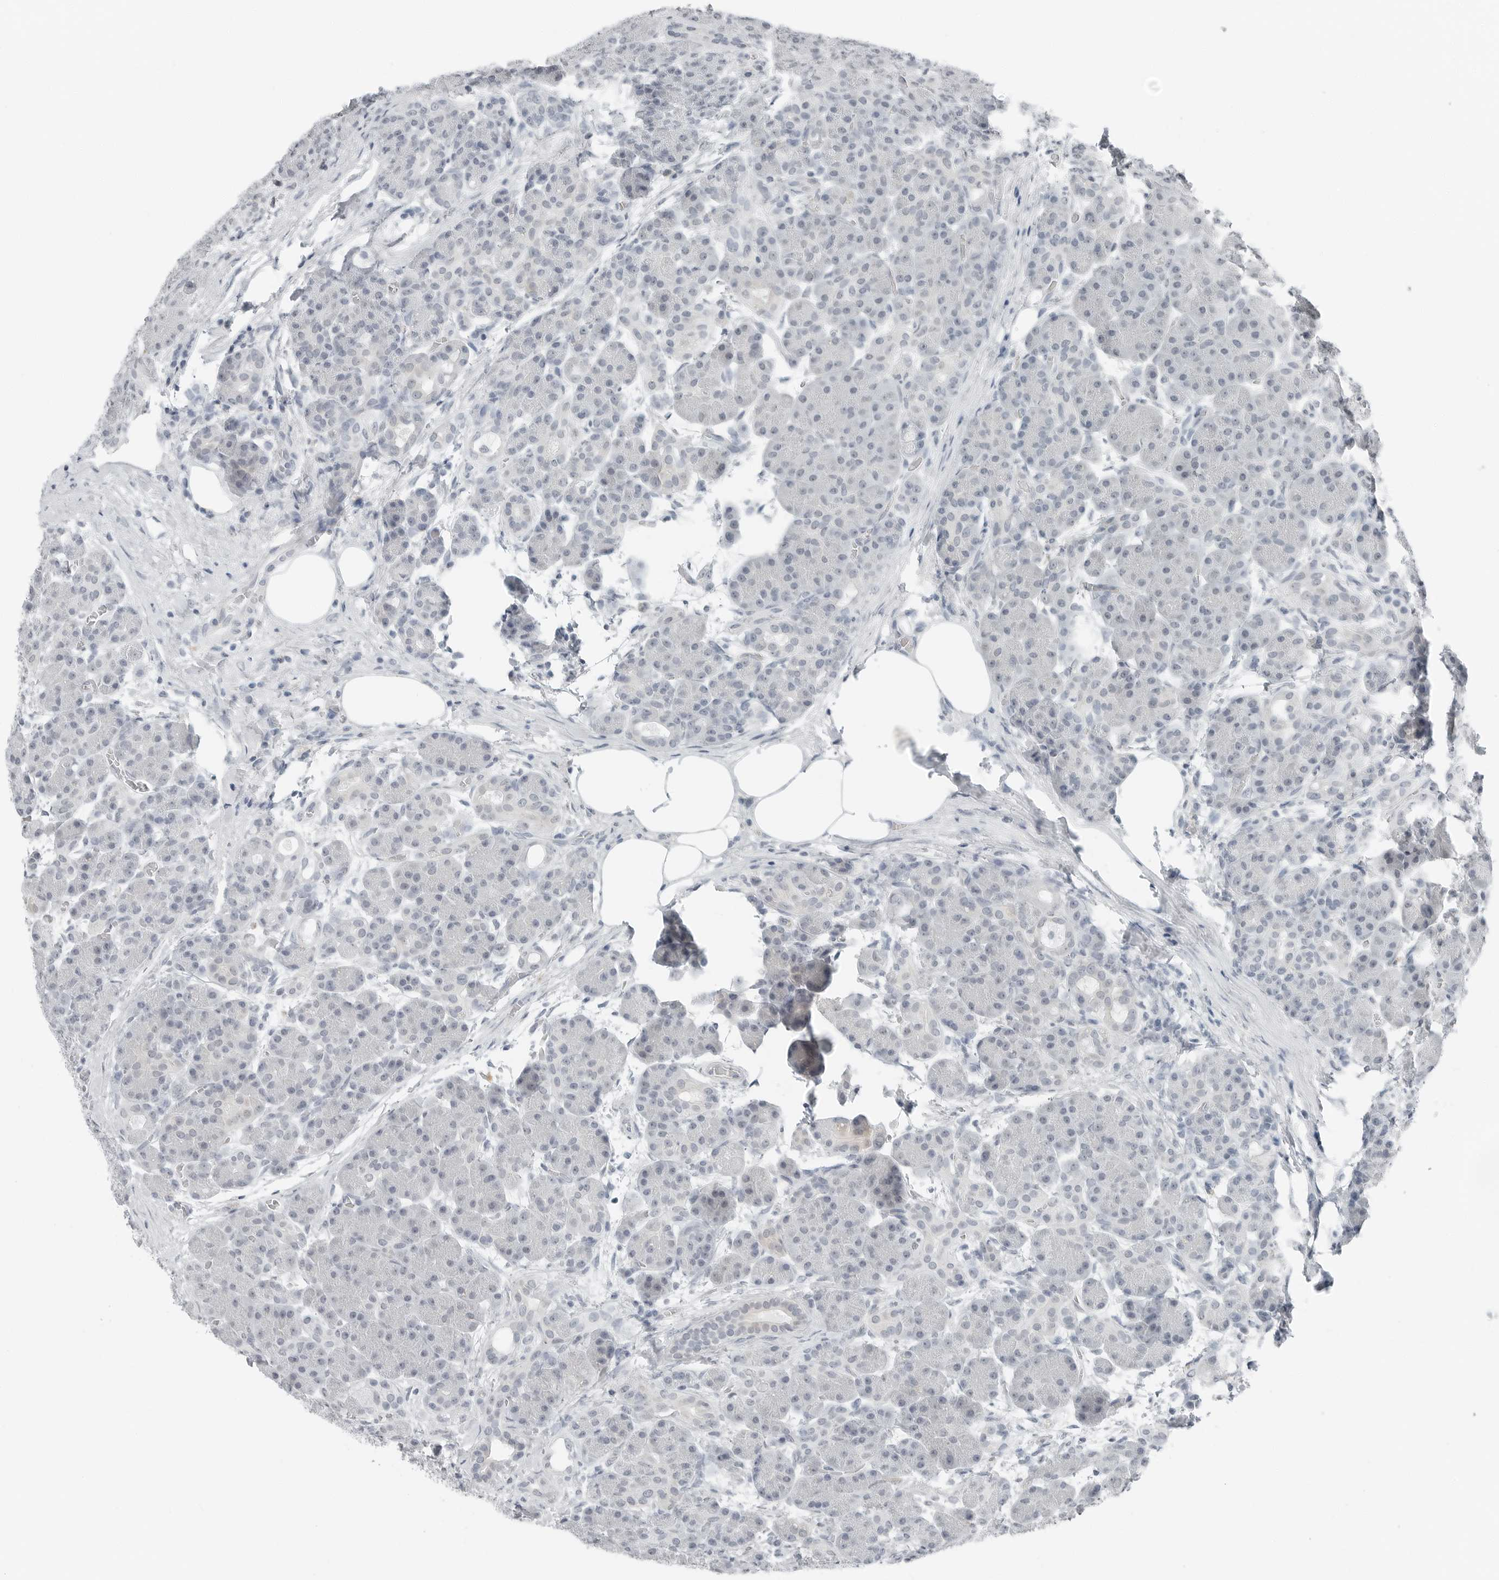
{"staining": {"intensity": "negative", "quantity": "none", "location": "none"}, "tissue": "pancreas", "cell_type": "Exocrine glandular cells", "image_type": "normal", "snomed": [{"axis": "morphology", "description": "Normal tissue, NOS"}, {"axis": "topography", "description": "Pancreas"}], "caption": "High power microscopy photomicrograph of an immunohistochemistry histopathology image of normal pancreas, revealing no significant expression in exocrine glandular cells.", "gene": "XIRP1", "patient": {"sex": "male", "age": 63}}